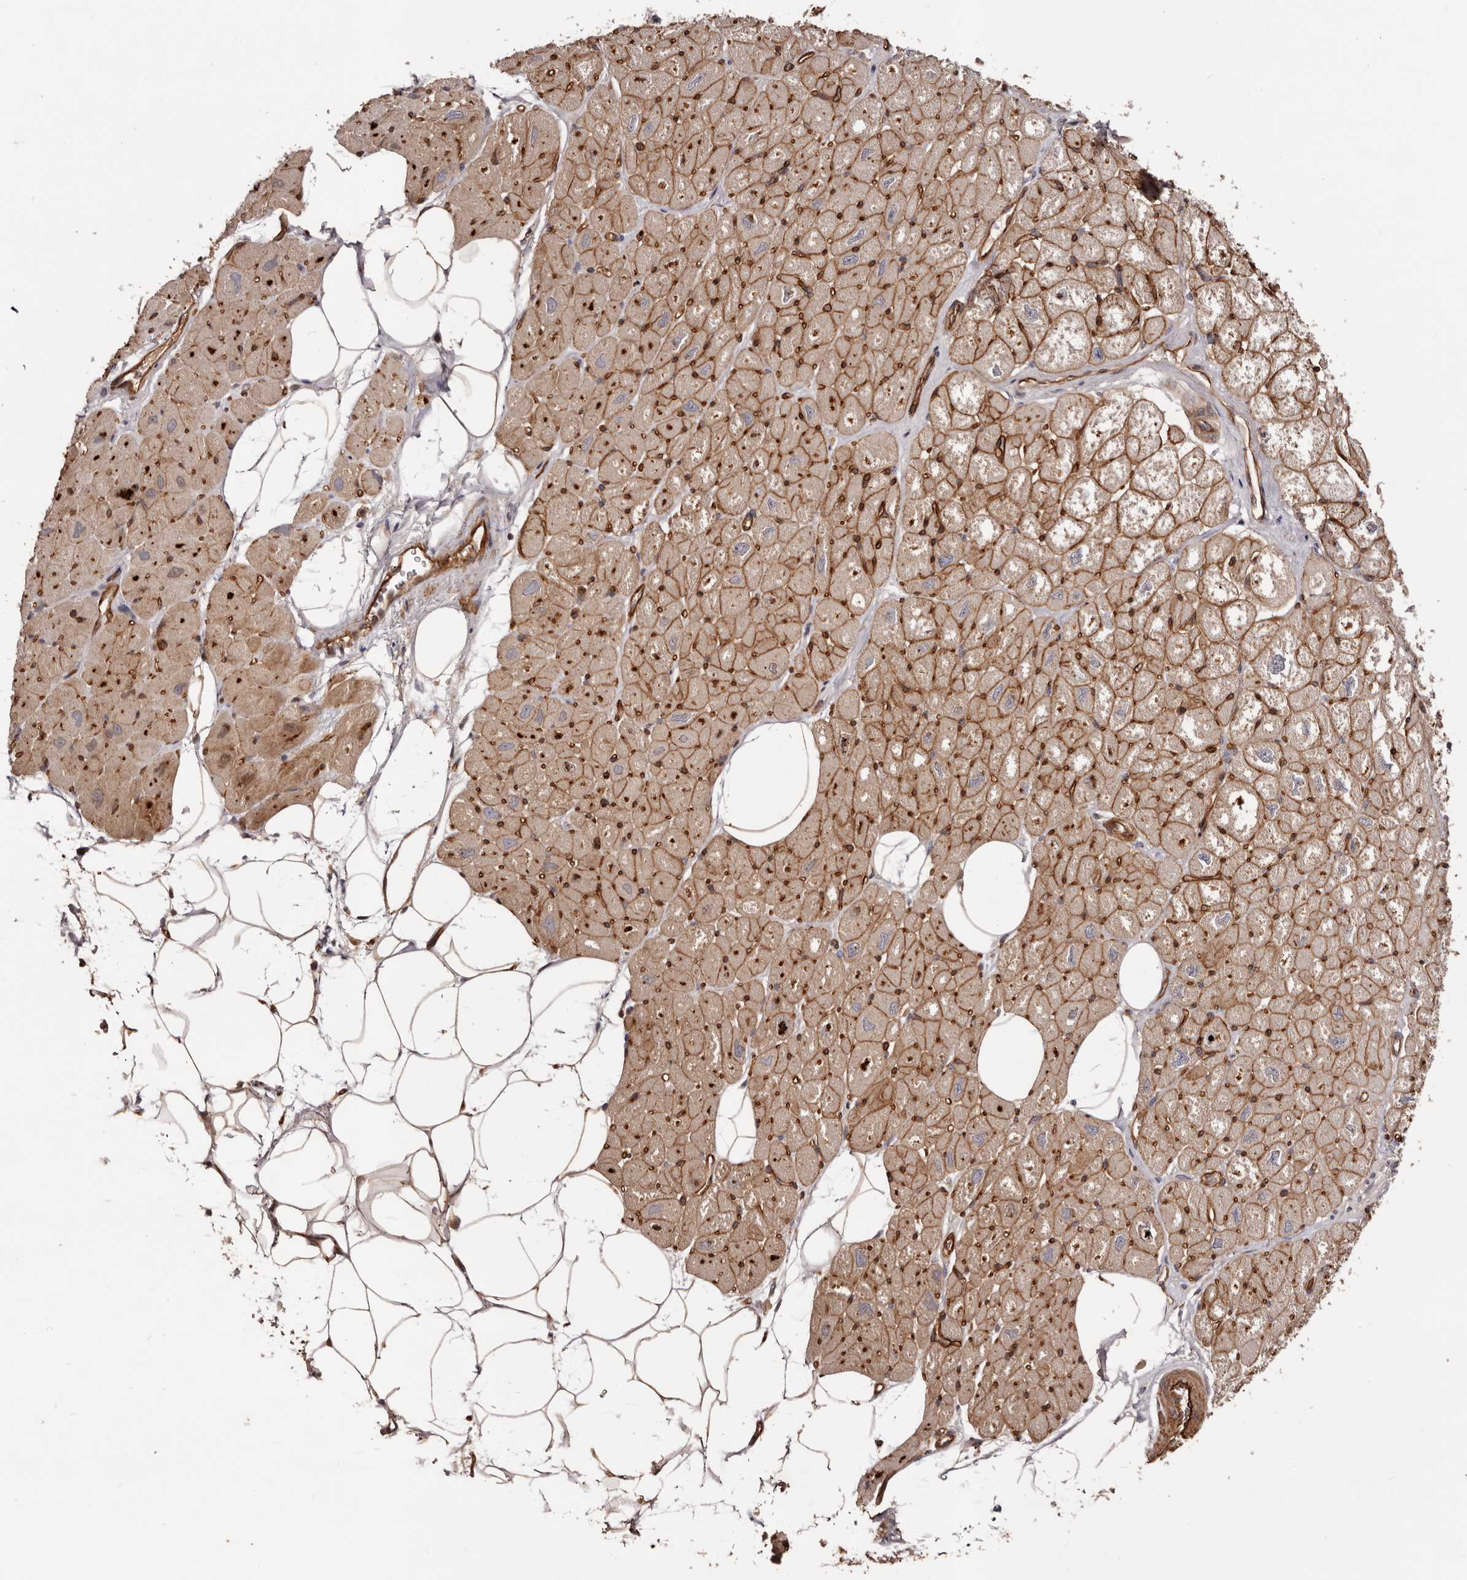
{"staining": {"intensity": "moderate", "quantity": ">75%", "location": "cytoplasmic/membranous"}, "tissue": "heart muscle", "cell_type": "Cardiomyocytes", "image_type": "normal", "snomed": [{"axis": "morphology", "description": "Normal tissue, NOS"}, {"axis": "topography", "description": "Heart"}], "caption": "The immunohistochemical stain shows moderate cytoplasmic/membranous staining in cardiomyocytes of normal heart muscle.", "gene": "GTPBP1", "patient": {"sex": "male", "age": 50}}